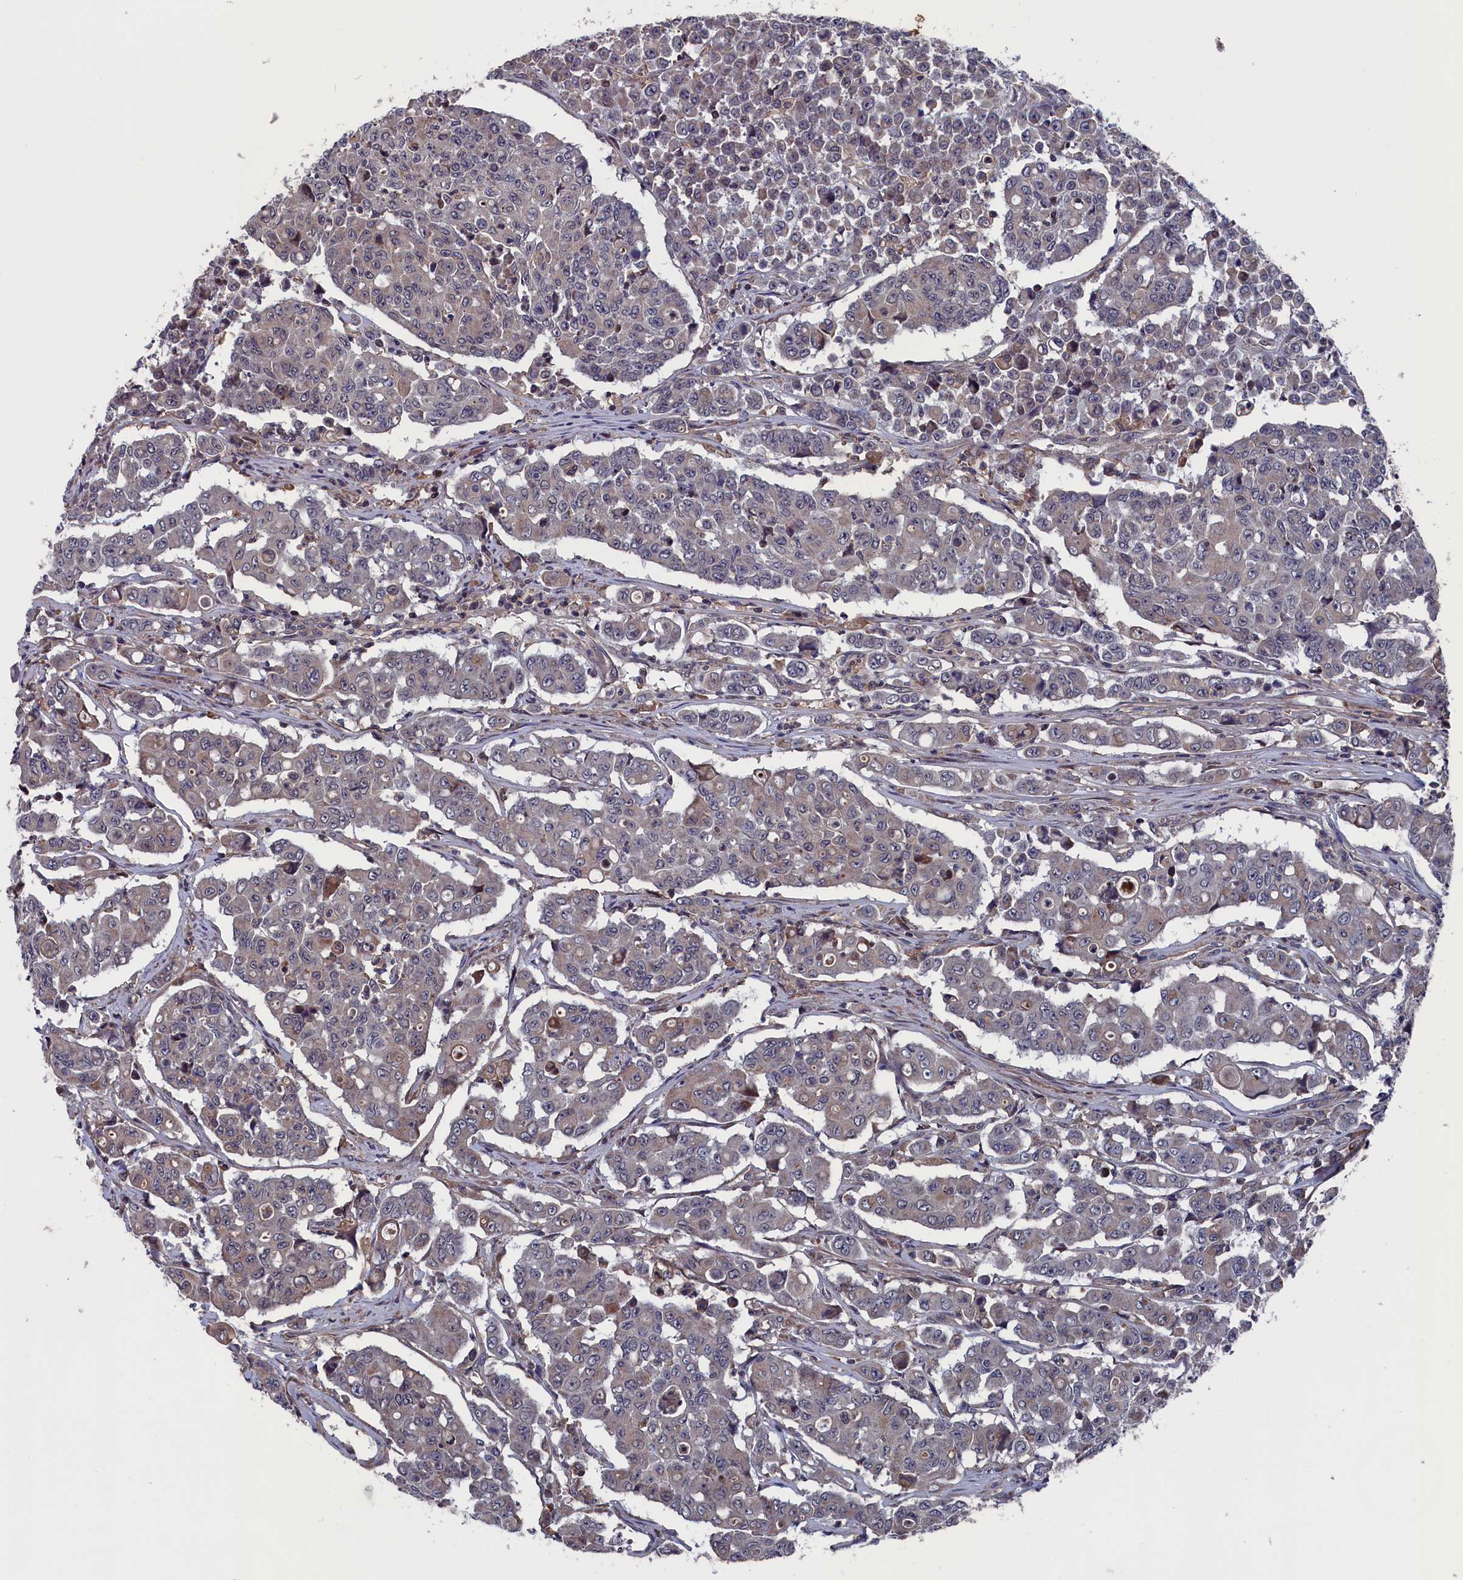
{"staining": {"intensity": "moderate", "quantity": "<25%", "location": "cytoplasmic/membranous"}, "tissue": "colorectal cancer", "cell_type": "Tumor cells", "image_type": "cancer", "snomed": [{"axis": "morphology", "description": "Adenocarcinoma, NOS"}, {"axis": "topography", "description": "Colon"}], "caption": "Protein expression analysis of human adenocarcinoma (colorectal) reveals moderate cytoplasmic/membranous expression in about <25% of tumor cells. (Brightfield microscopy of DAB IHC at high magnification).", "gene": "SPATA13", "patient": {"sex": "male", "age": 51}}